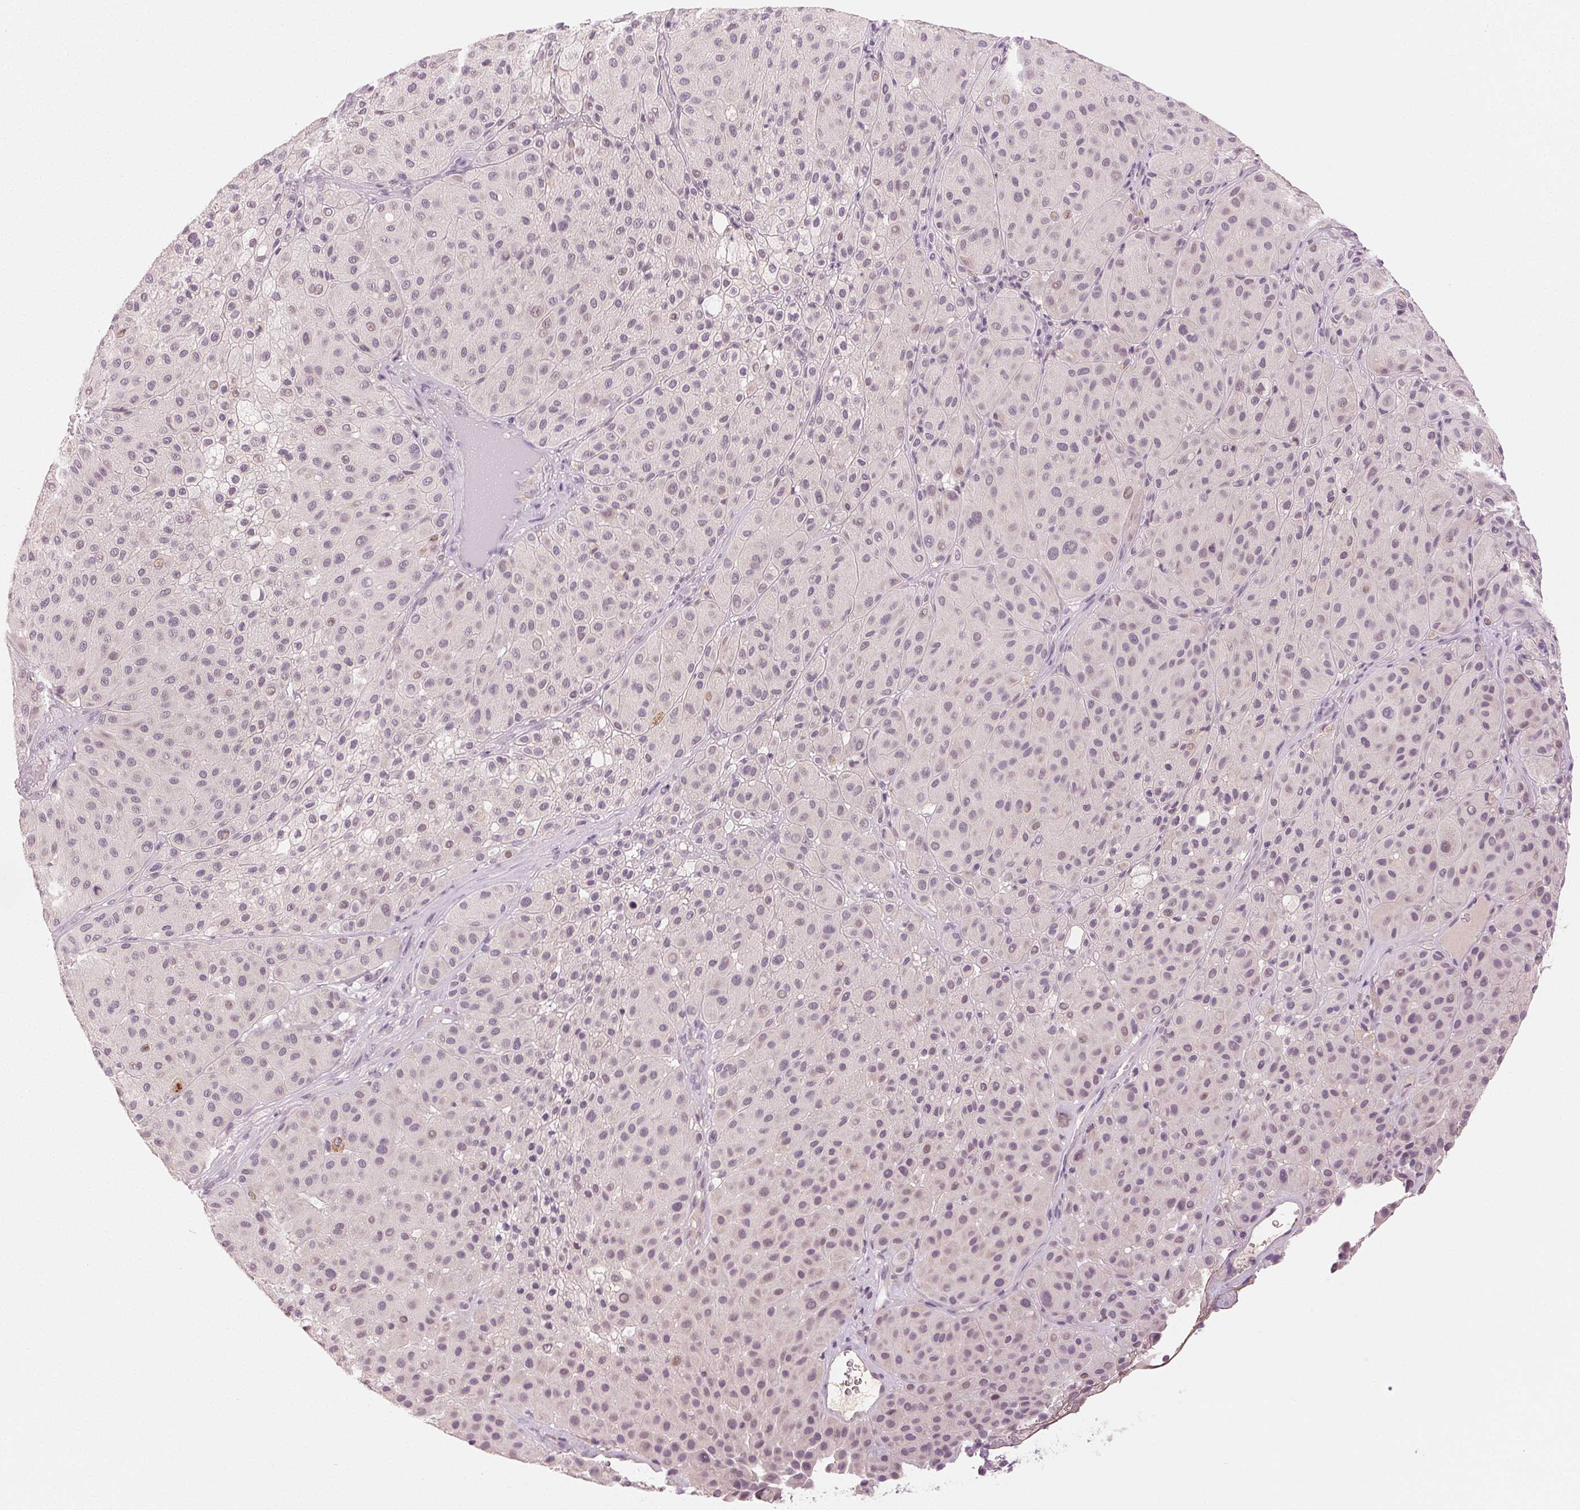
{"staining": {"intensity": "negative", "quantity": "none", "location": "none"}, "tissue": "melanoma", "cell_type": "Tumor cells", "image_type": "cancer", "snomed": [{"axis": "morphology", "description": "Malignant melanoma, Metastatic site"}, {"axis": "topography", "description": "Smooth muscle"}], "caption": "Immunohistochemical staining of melanoma displays no significant expression in tumor cells. (DAB (3,3'-diaminobenzidine) IHC visualized using brightfield microscopy, high magnification).", "gene": "MAP1LC3A", "patient": {"sex": "male", "age": 41}}